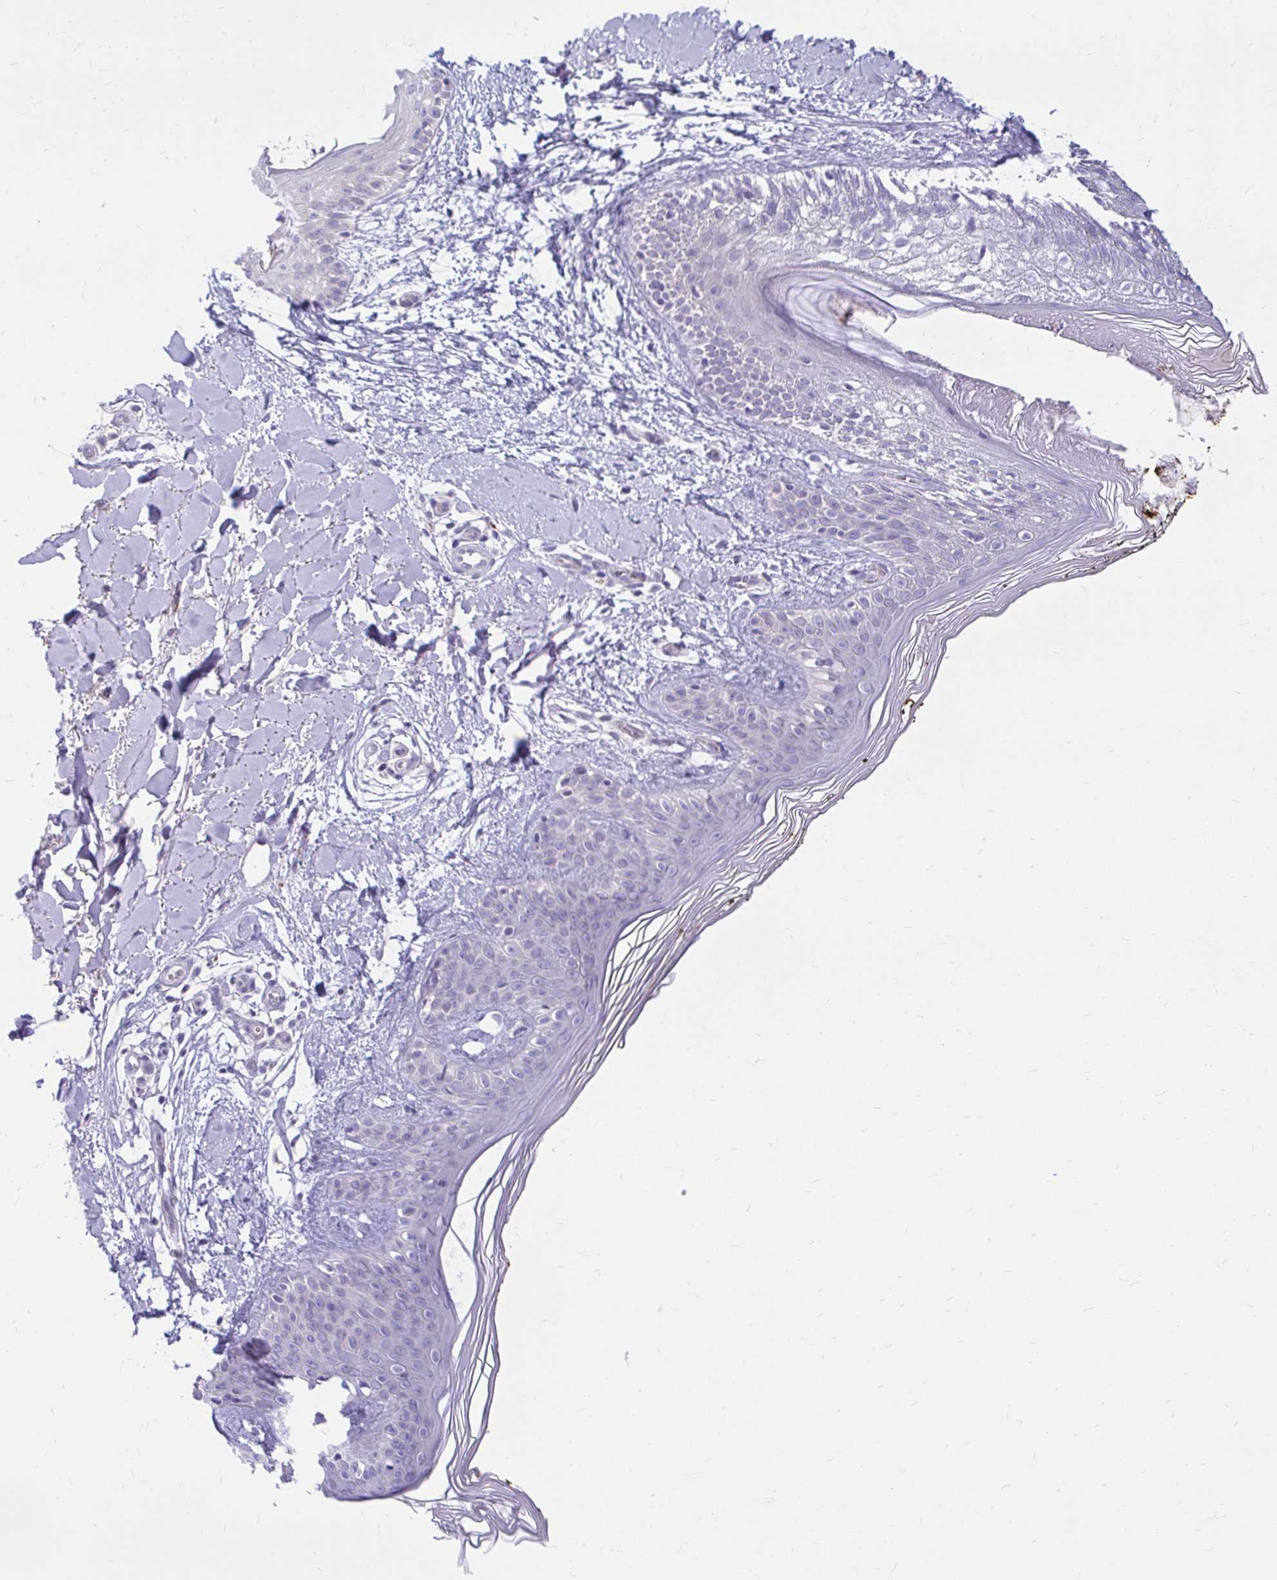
{"staining": {"intensity": "negative", "quantity": "none", "location": "none"}, "tissue": "skin", "cell_type": "Fibroblasts", "image_type": "normal", "snomed": [{"axis": "morphology", "description": "Normal tissue, NOS"}, {"axis": "topography", "description": "Skin"}], "caption": "Immunohistochemistry (IHC) micrograph of normal human skin stained for a protein (brown), which reveals no expression in fibroblasts.", "gene": "PKN3", "patient": {"sex": "female", "age": 34}}